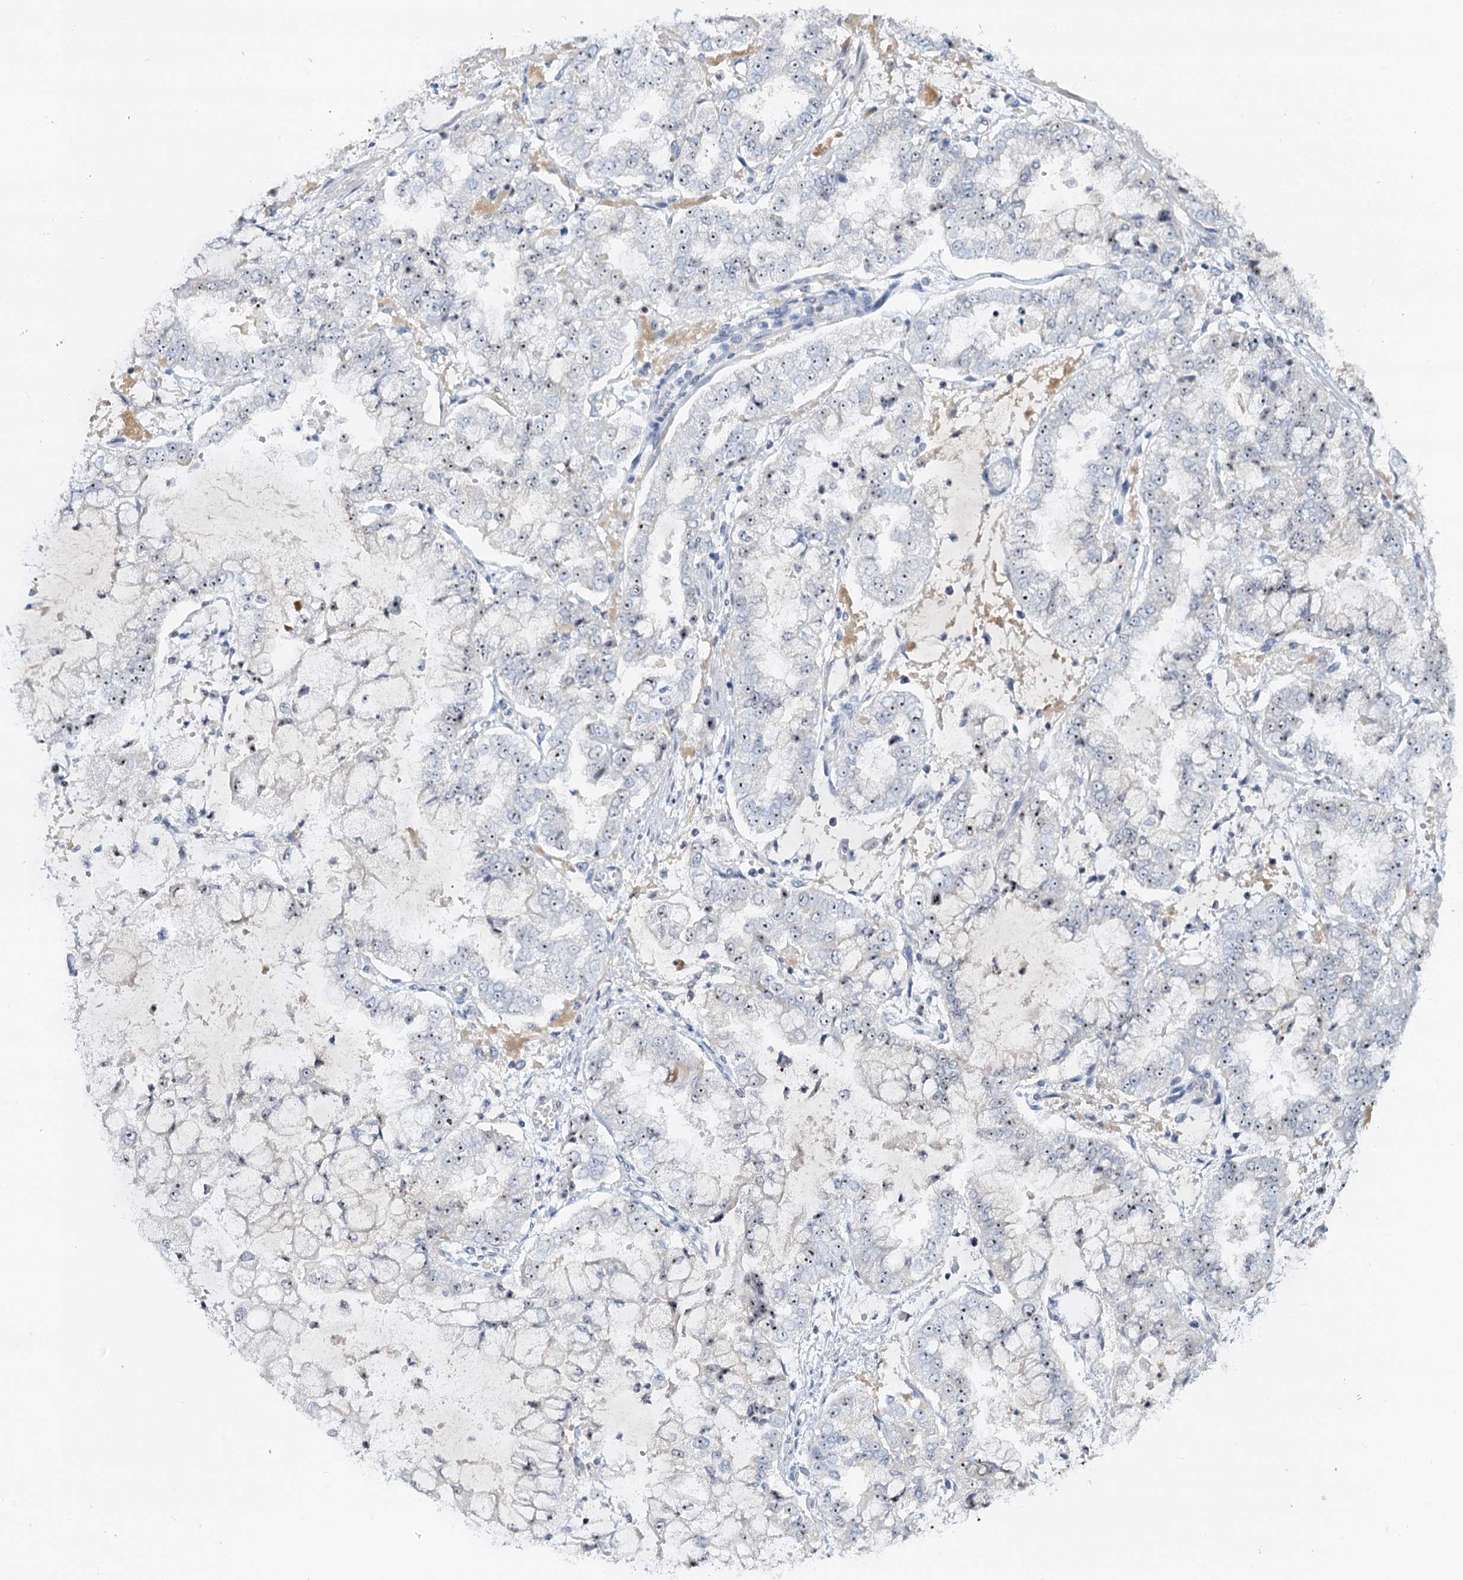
{"staining": {"intensity": "weak", "quantity": "25%-75%", "location": "nuclear"}, "tissue": "stomach cancer", "cell_type": "Tumor cells", "image_type": "cancer", "snomed": [{"axis": "morphology", "description": "Adenocarcinoma, NOS"}, {"axis": "topography", "description": "Stomach"}], "caption": "Human stomach adenocarcinoma stained for a protein (brown) reveals weak nuclear positive positivity in approximately 25%-75% of tumor cells.", "gene": "NOP2", "patient": {"sex": "male", "age": 76}}